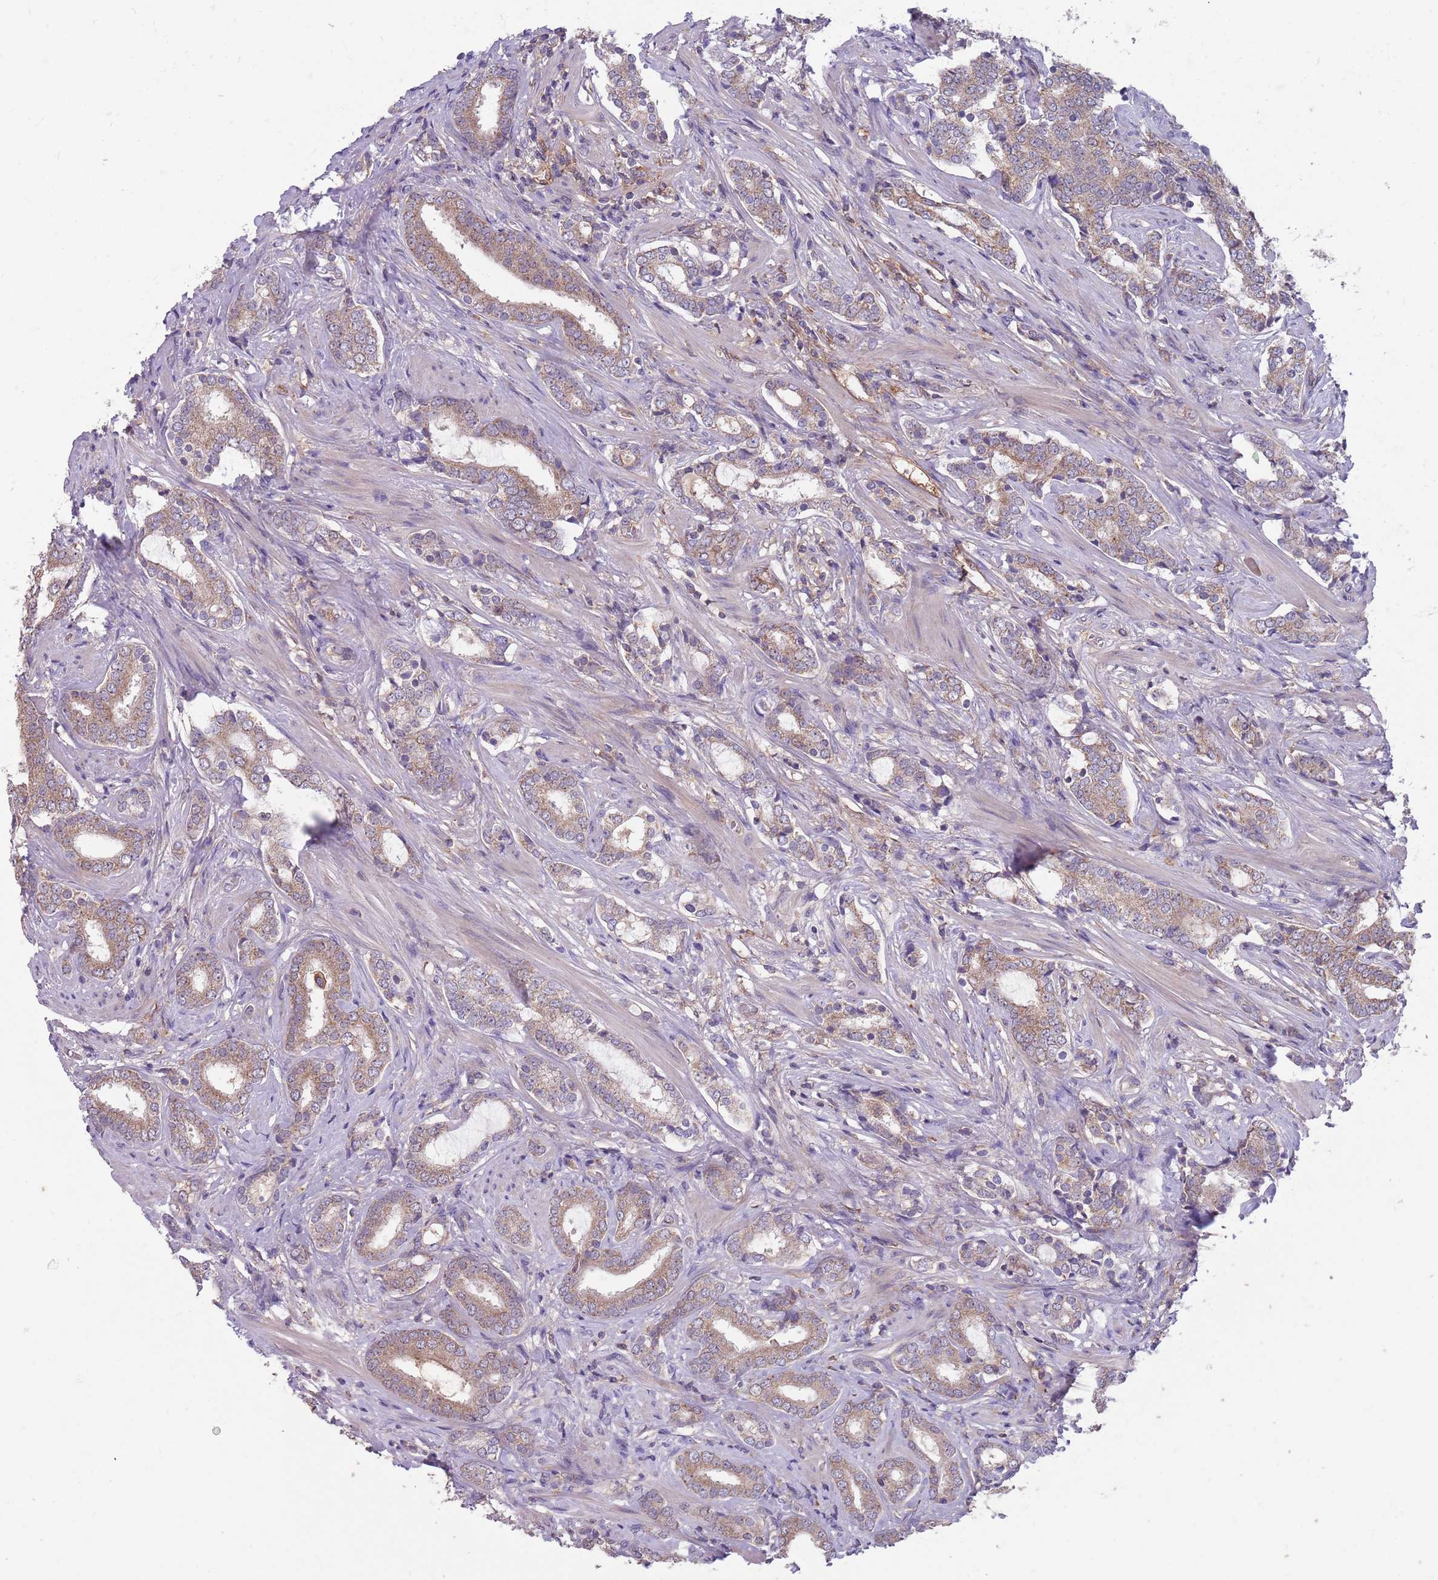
{"staining": {"intensity": "moderate", "quantity": ">75%", "location": "cytoplasmic/membranous"}, "tissue": "prostate cancer", "cell_type": "Tumor cells", "image_type": "cancer", "snomed": [{"axis": "morphology", "description": "Adenocarcinoma, High grade"}, {"axis": "topography", "description": "Prostate"}], "caption": "Brown immunohistochemical staining in human high-grade adenocarcinoma (prostate) displays moderate cytoplasmic/membranous positivity in approximately >75% of tumor cells.", "gene": "DDT", "patient": {"sex": "male", "age": 63}}